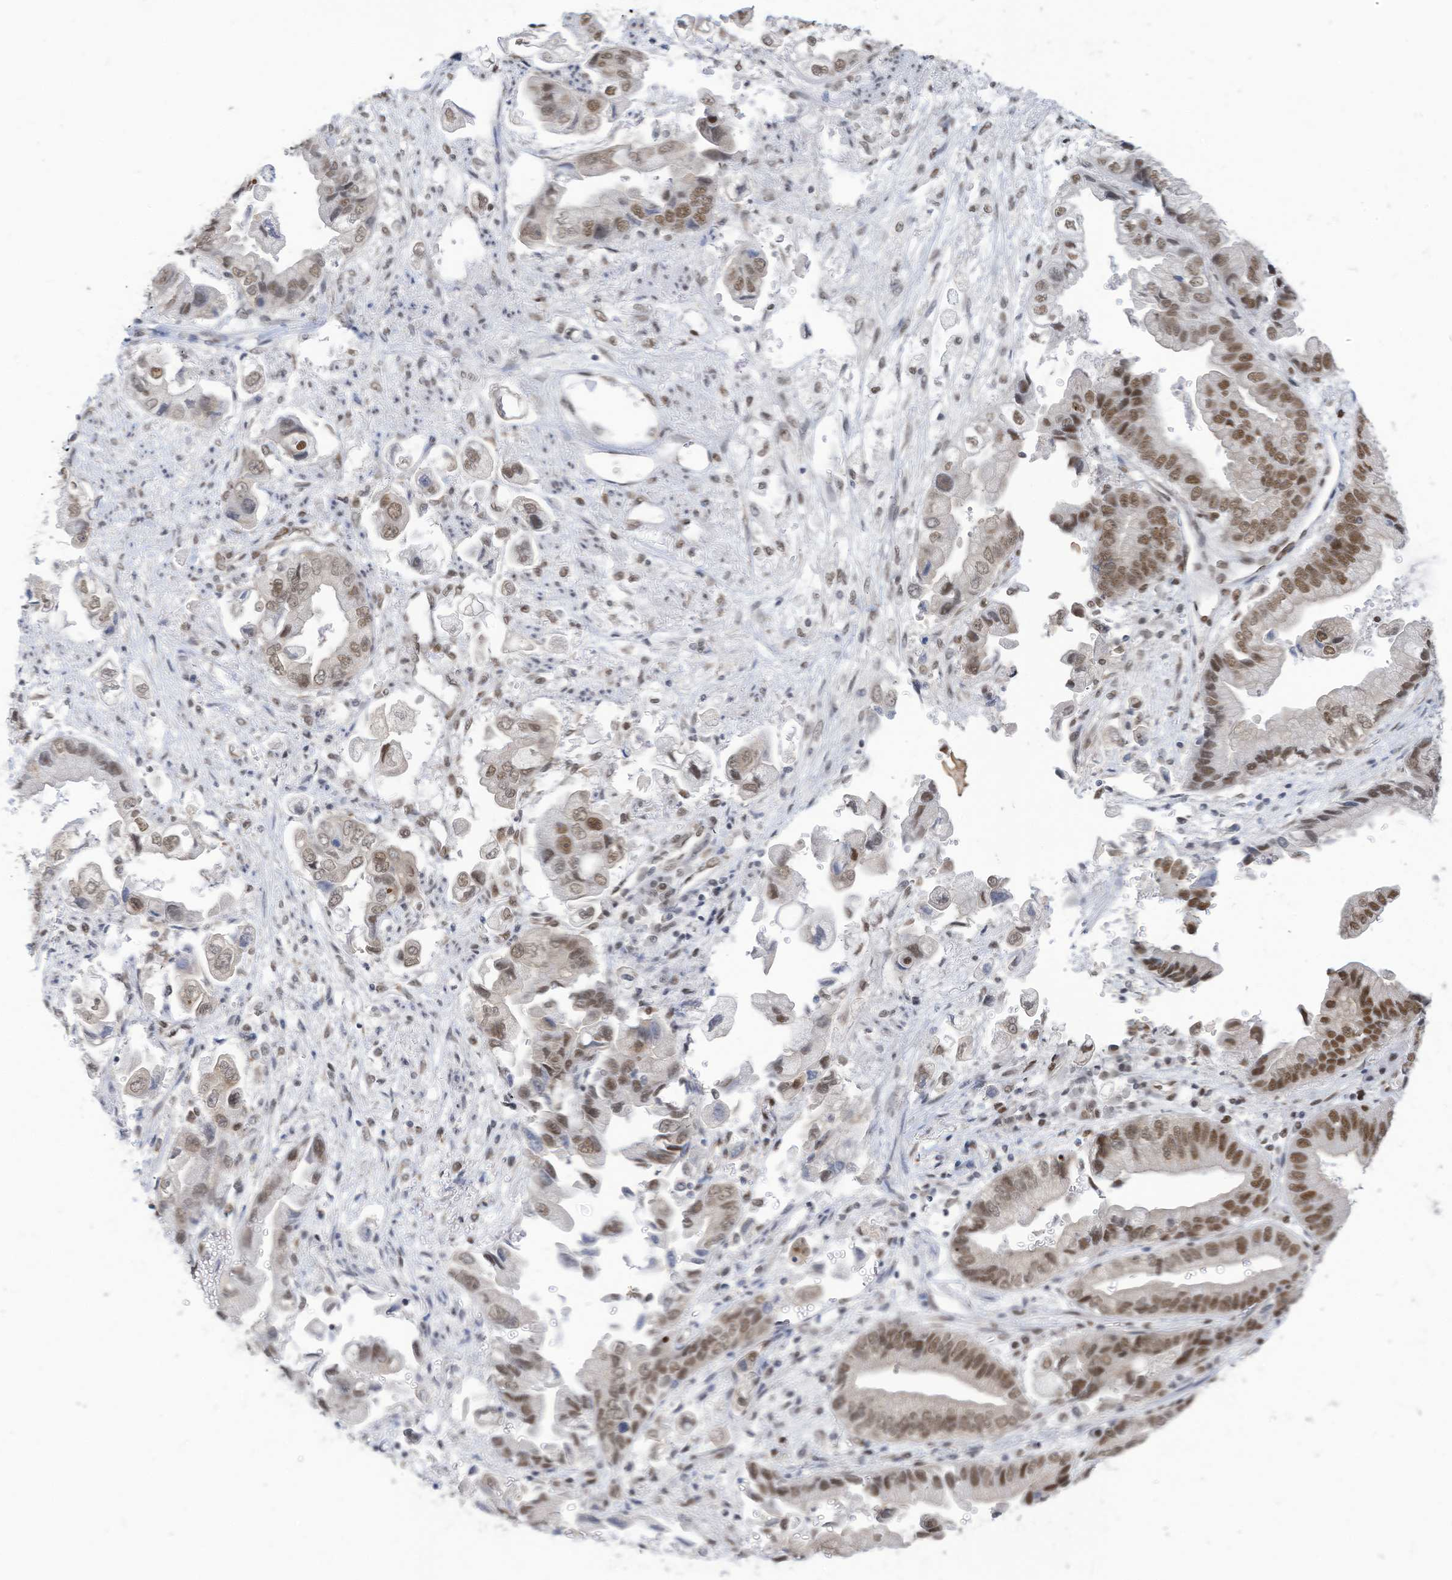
{"staining": {"intensity": "strong", "quantity": ">75%", "location": "nuclear"}, "tissue": "stomach cancer", "cell_type": "Tumor cells", "image_type": "cancer", "snomed": [{"axis": "morphology", "description": "Adenocarcinoma, NOS"}, {"axis": "topography", "description": "Stomach"}], "caption": "A brown stain highlights strong nuclear staining of a protein in human adenocarcinoma (stomach) tumor cells. The staining was performed using DAB to visualize the protein expression in brown, while the nuclei were stained in blue with hematoxylin (Magnification: 20x).", "gene": "KHSRP", "patient": {"sex": "male", "age": 62}}